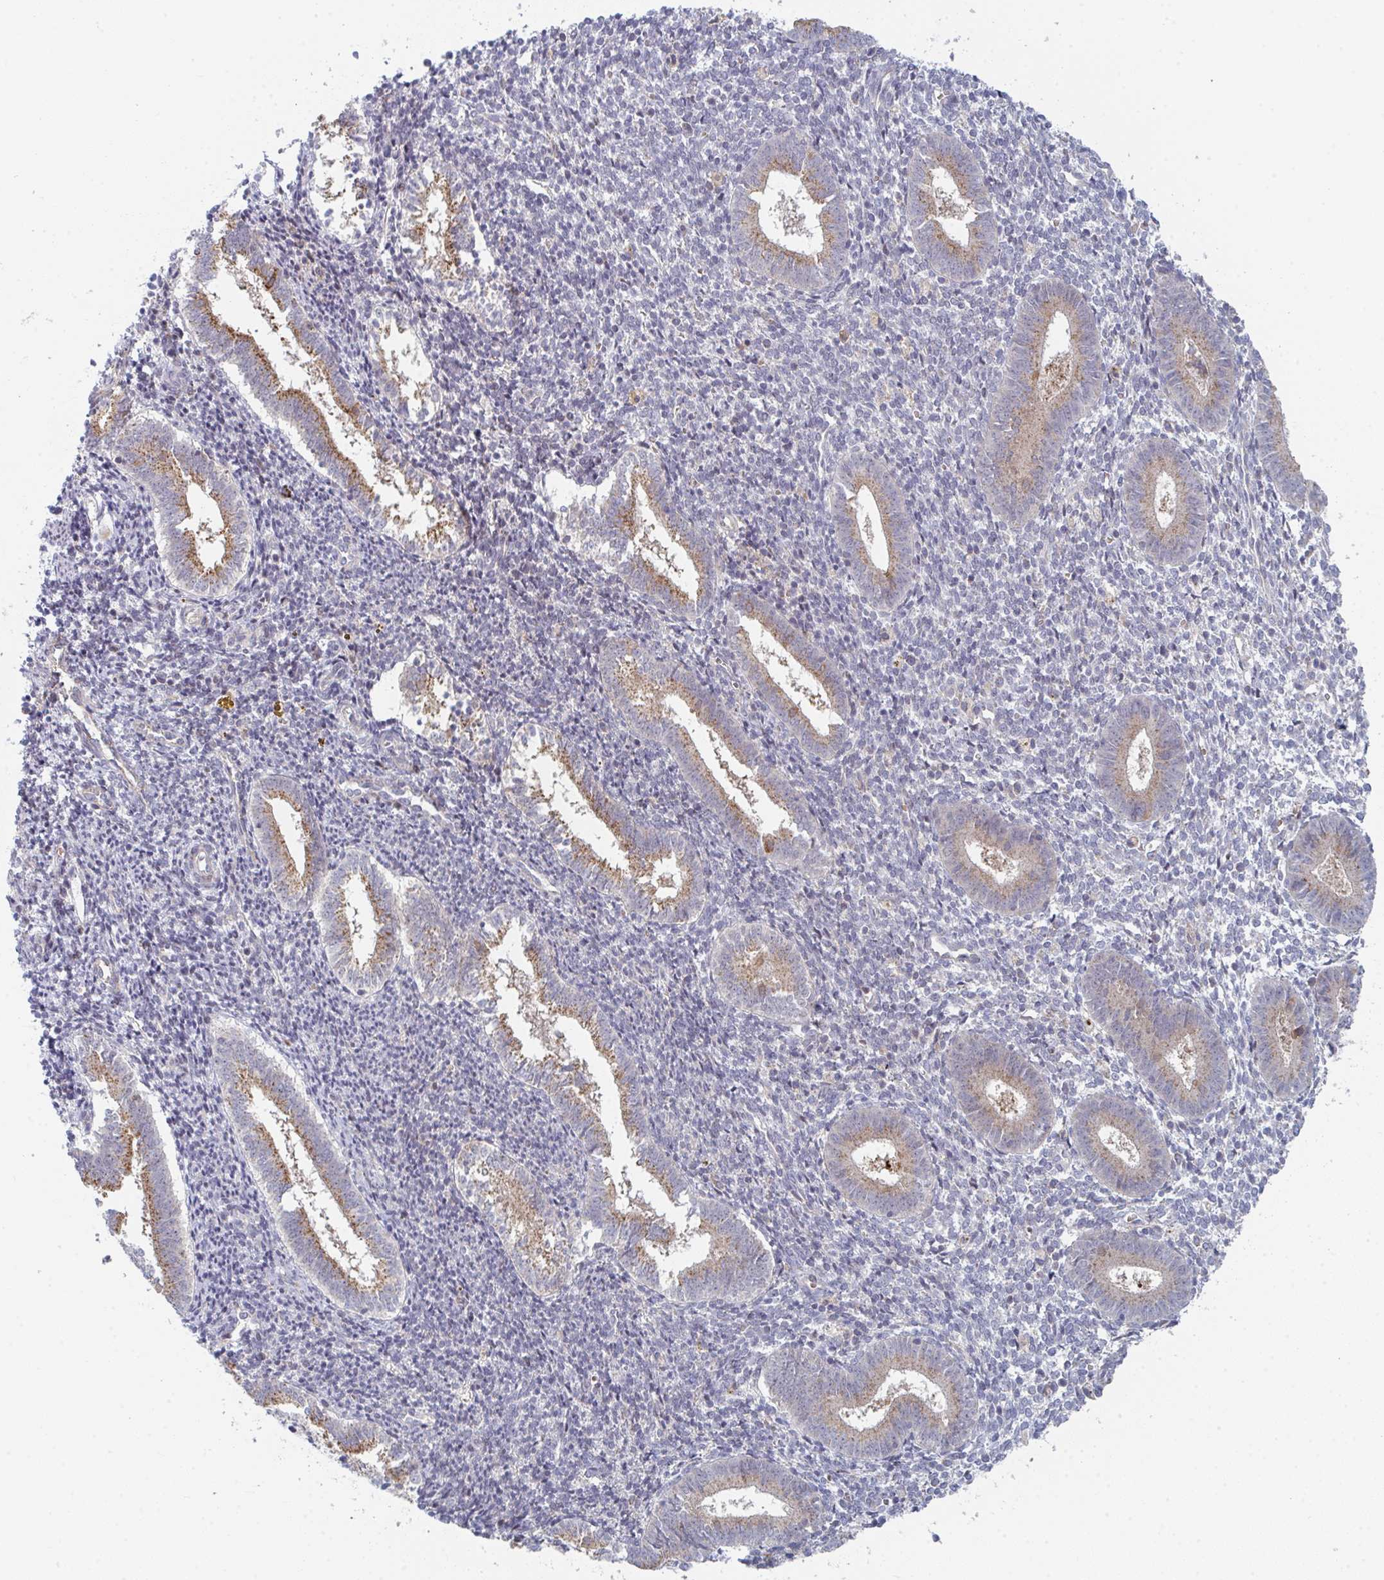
{"staining": {"intensity": "negative", "quantity": "none", "location": "none"}, "tissue": "endometrium", "cell_type": "Cells in endometrial stroma", "image_type": "normal", "snomed": [{"axis": "morphology", "description": "Normal tissue, NOS"}, {"axis": "topography", "description": "Endometrium"}], "caption": "This is a image of immunohistochemistry (IHC) staining of normal endometrium, which shows no staining in cells in endometrial stroma.", "gene": "ZNF644", "patient": {"sex": "female", "age": 25}}